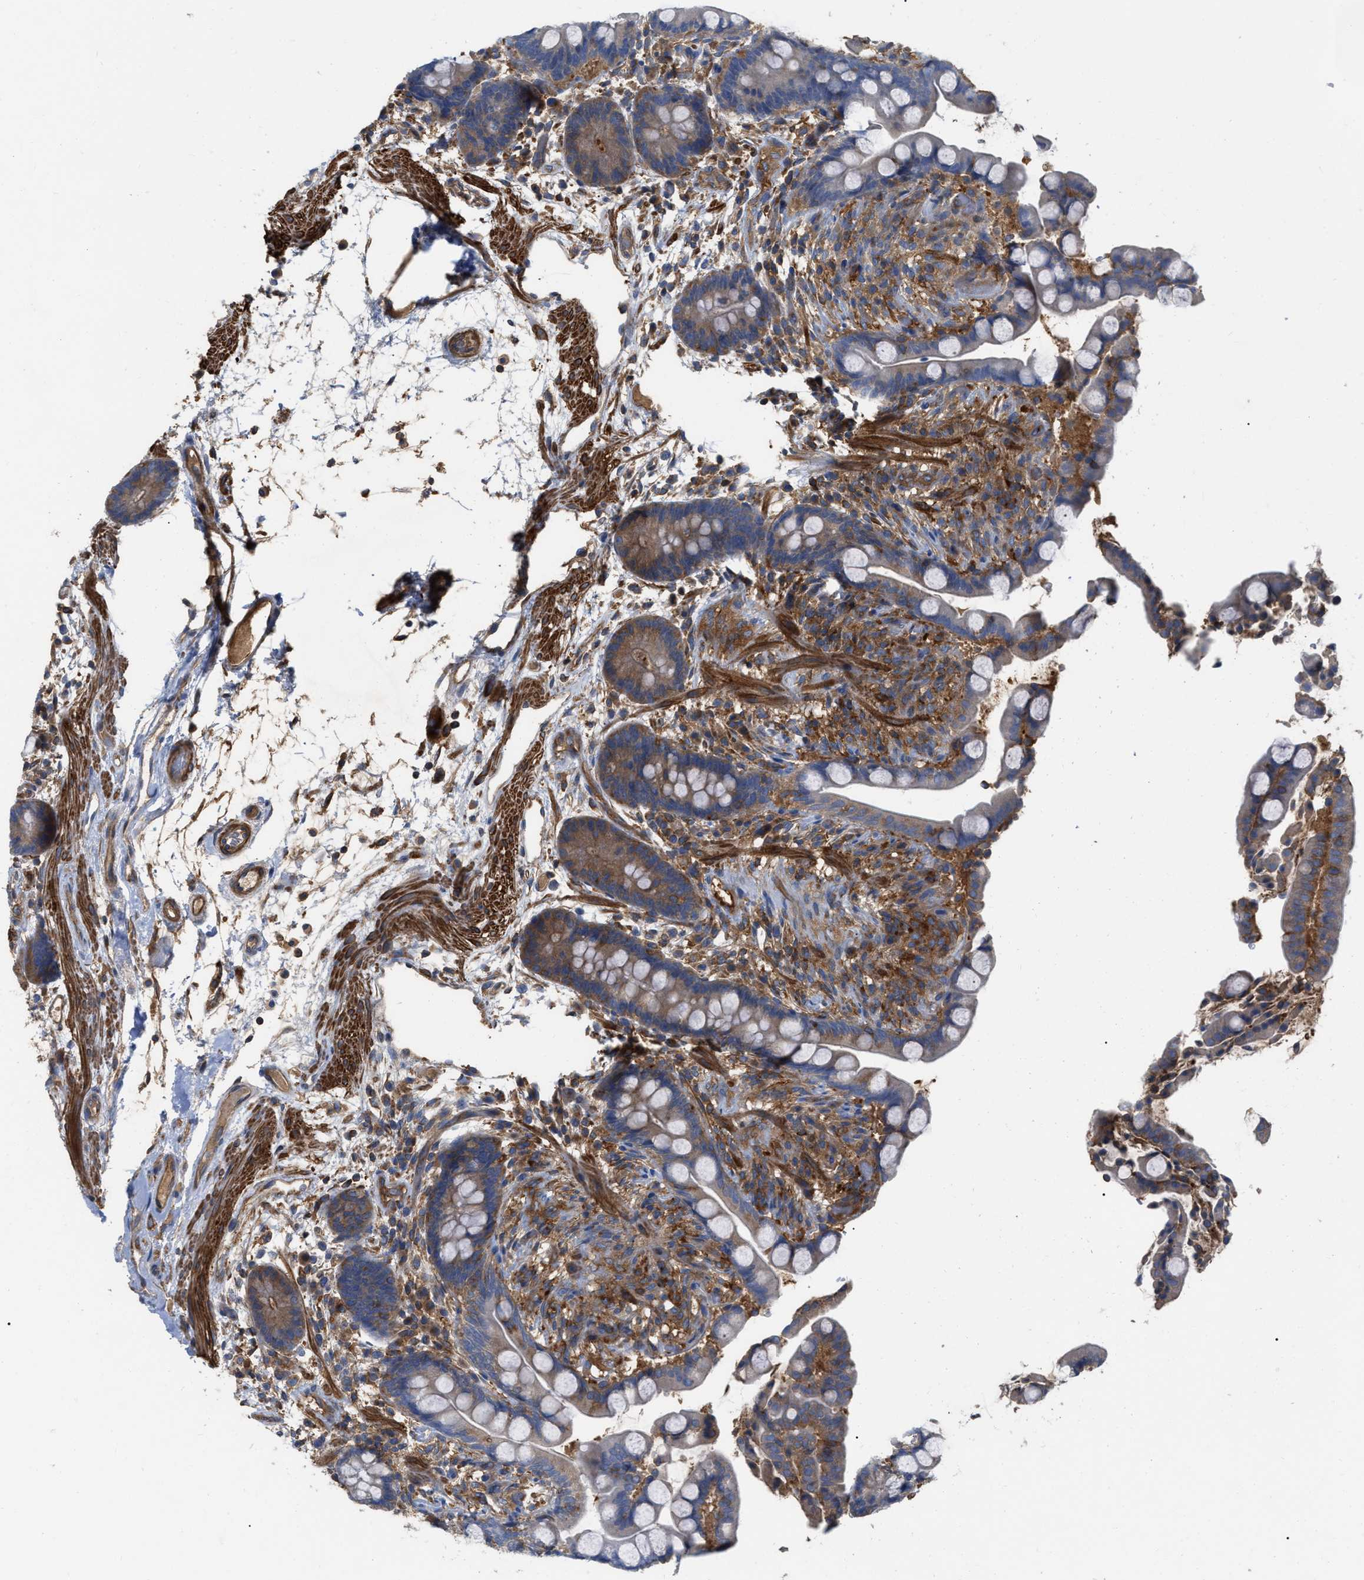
{"staining": {"intensity": "strong", "quantity": ">75%", "location": "cytoplasmic/membranous"}, "tissue": "colon", "cell_type": "Endothelial cells", "image_type": "normal", "snomed": [{"axis": "morphology", "description": "Normal tissue, NOS"}, {"axis": "topography", "description": "Colon"}], "caption": "Strong cytoplasmic/membranous staining for a protein is seen in approximately >75% of endothelial cells of normal colon using immunohistochemistry (IHC).", "gene": "RABEP1", "patient": {"sex": "male", "age": 73}}